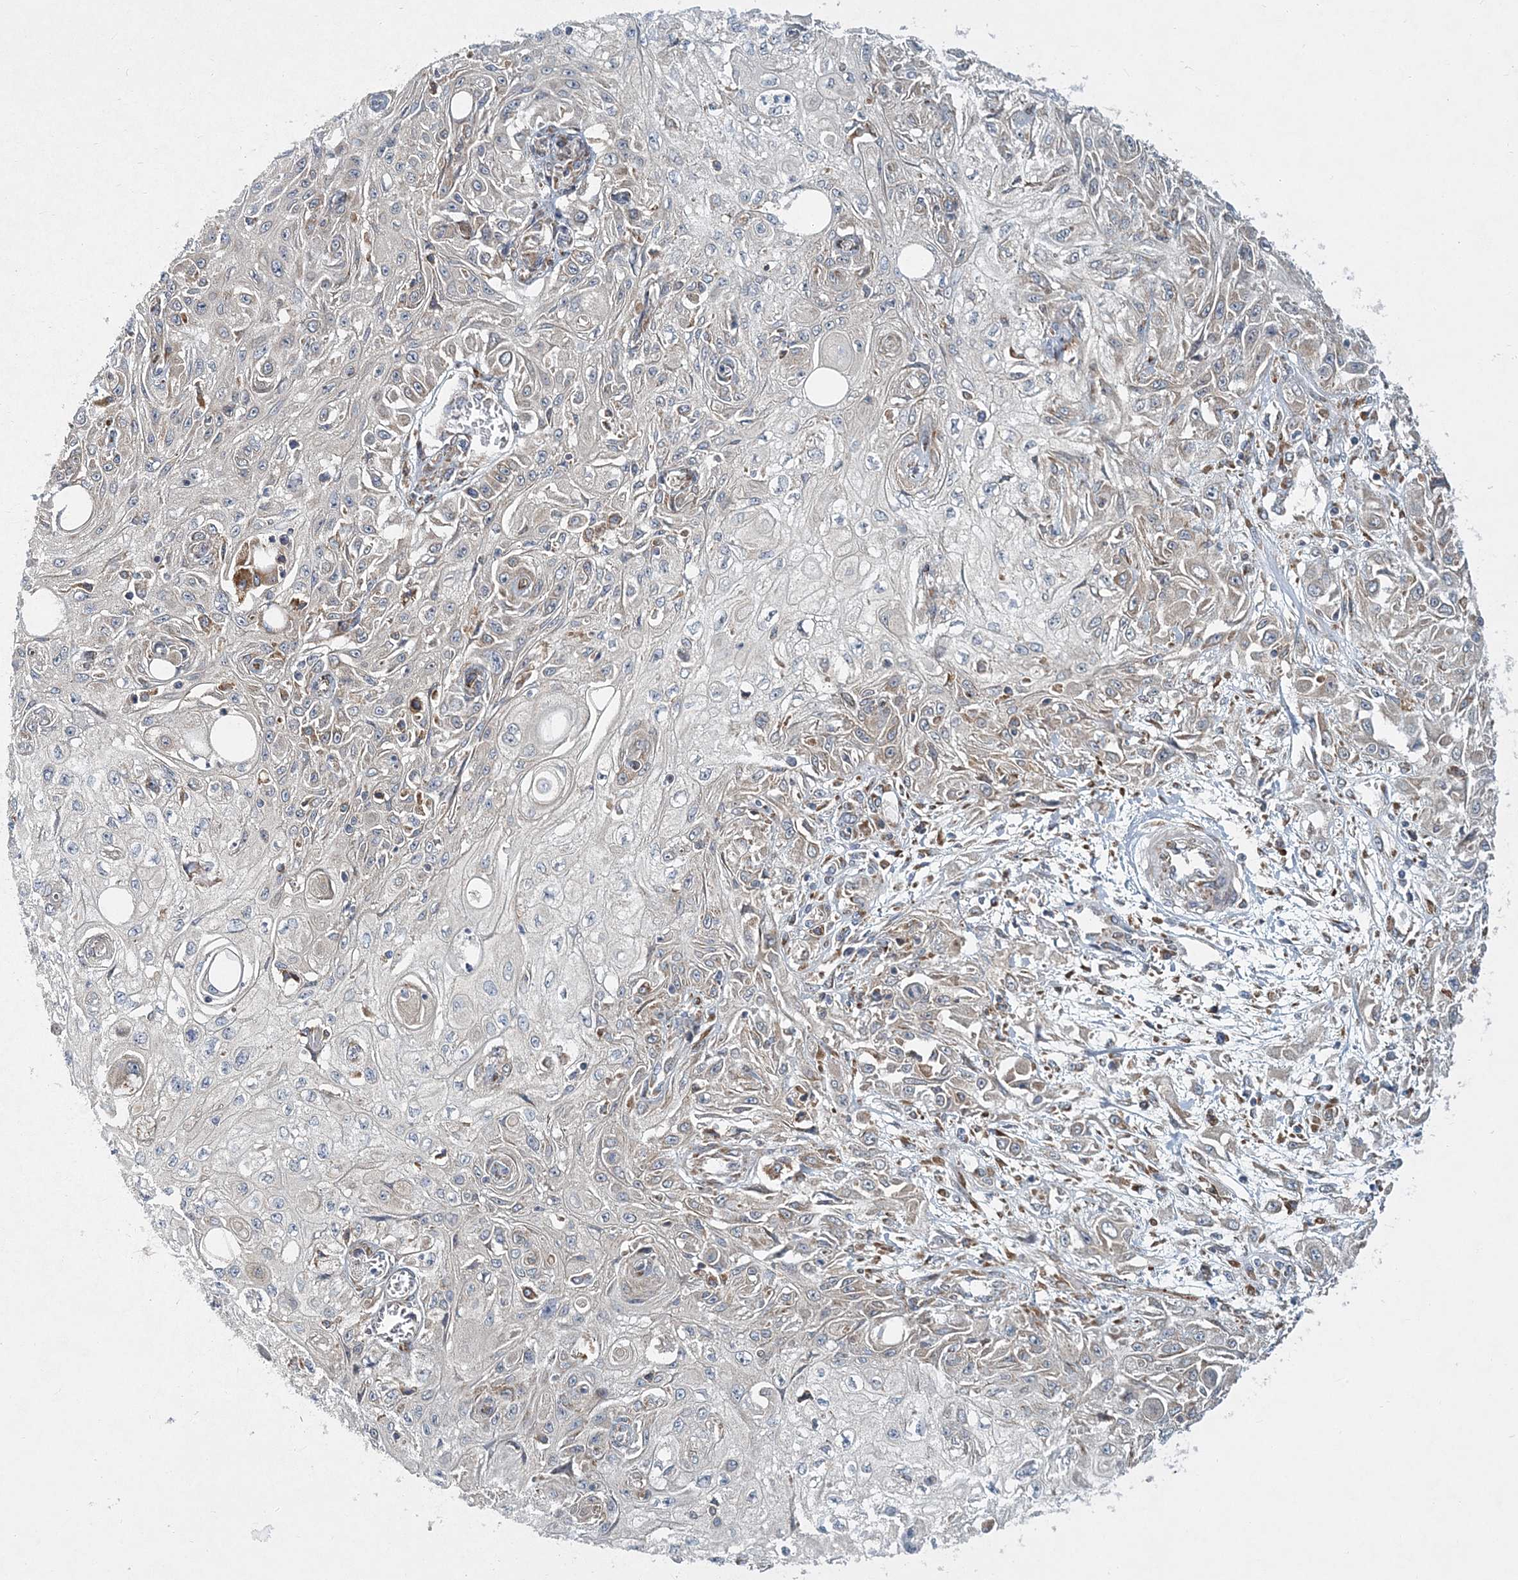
{"staining": {"intensity": "negative", "quantity": "none", "location": "none"}, "tissue": "skin cancer", "cell_type": "Tumor cells", "image_type": "cancer", "snomed": [{"axis": "morphology", "description": "Squamous cell carcinoma, NOS"}, {"axis": "morphology", "description": "Squamous cell carcinoma, metastatic, NOS"}, {"axis": "topography", "description": "Skin"}, {"axis": "topography", "description": "Lymph node"}], "caption": "Tumor cells are negative for protein expression in human metastatic squamous cell carcinoma (skin).", "gene": "NBAS", "patient": {"sex": "male", "age": 75}}